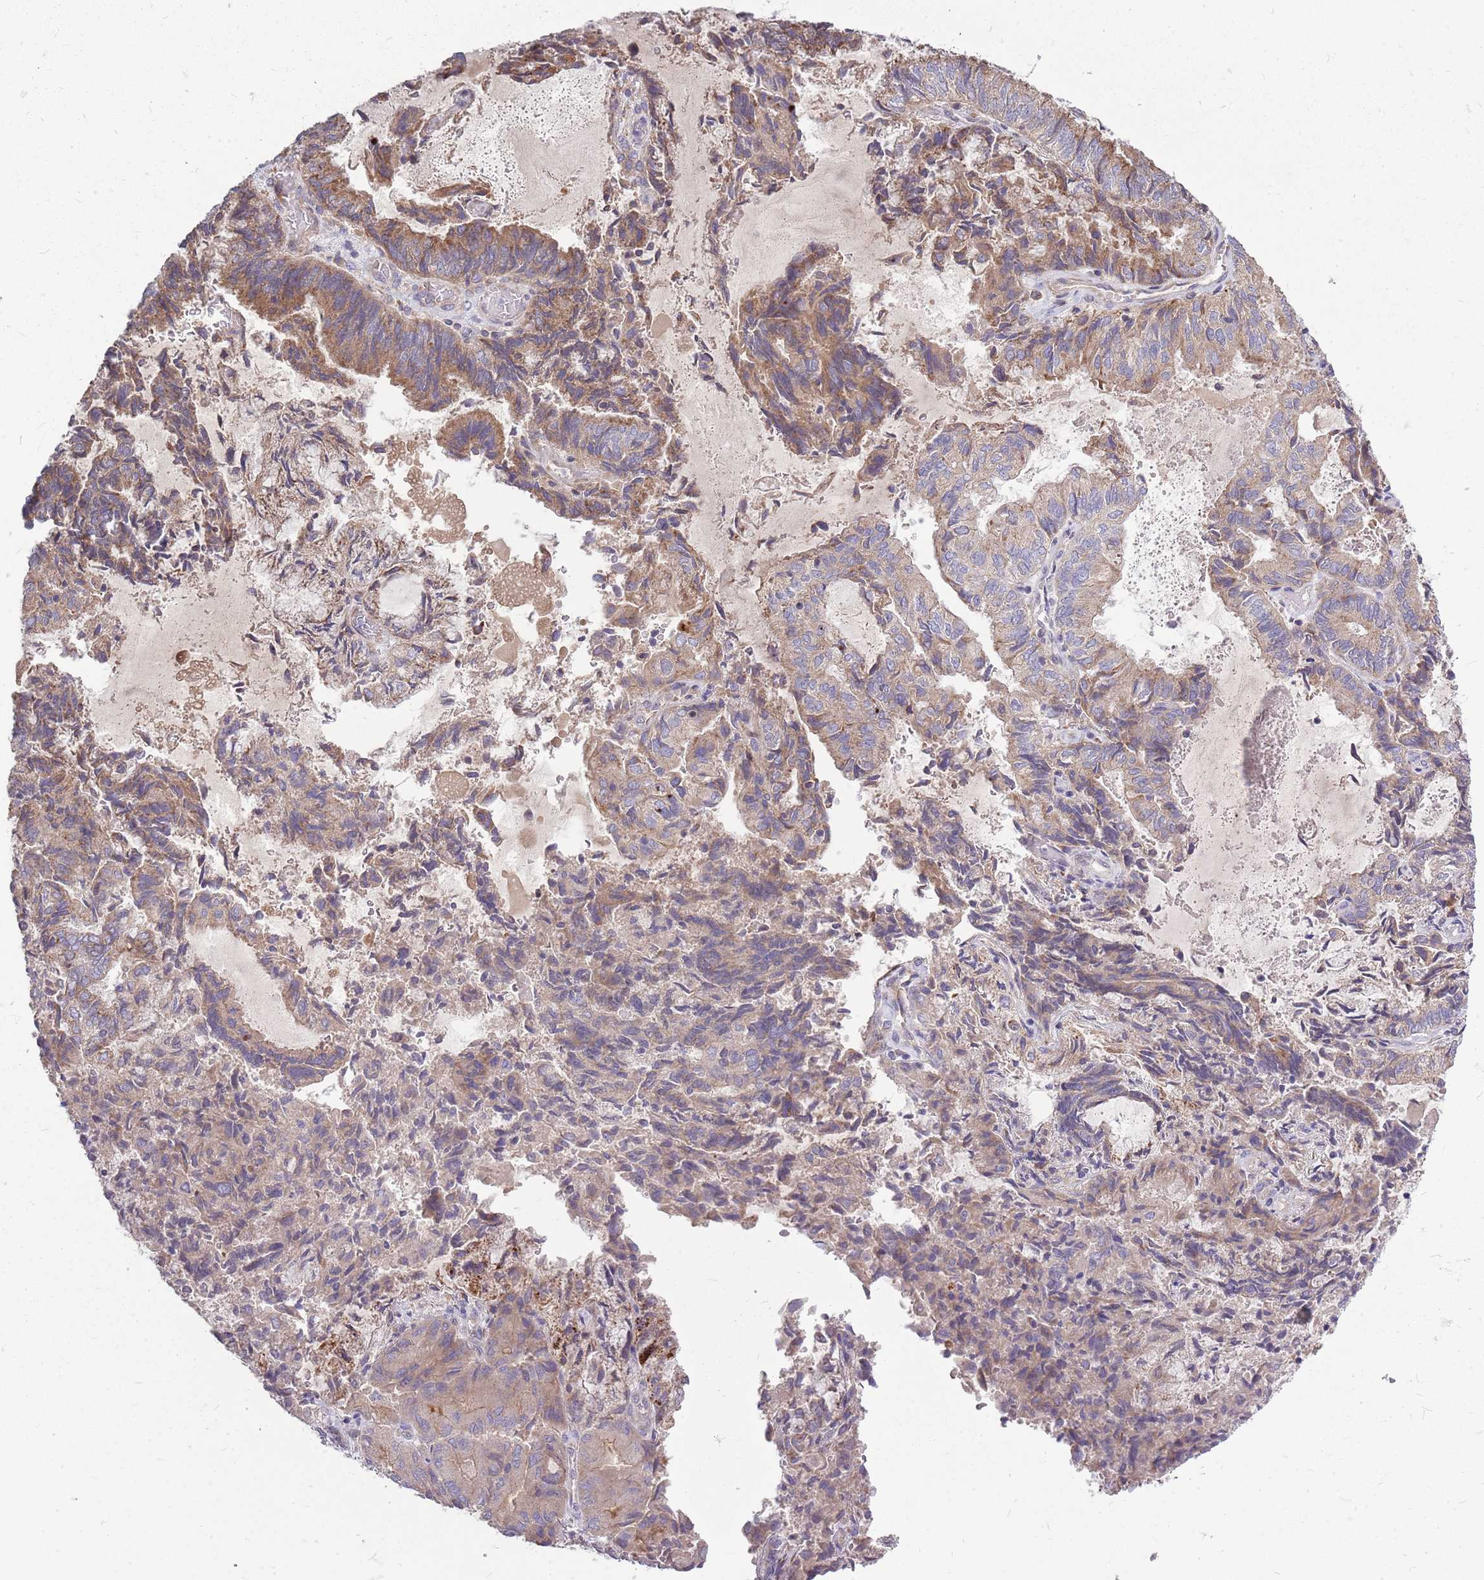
{"staining": {"intensity": "moderate", "quantity": "25%-75%", "location": "cytoplasmic/membranous"}, "tissue": "endometrial cancer", "cell_type": "Tumor cells", "image_type": "cancer", "snomed": [{"axis": "morphology", "description": "Adenocarcinoma, NOS"}, {"axis": "topography", "description": "Endometrium"}], "caption": "The micrograph demonstrates staining of adenocarcinoma (endometrial), revealing moderate cytoplasmic/membranous protein expression (brown color) within tumor cells. (IHC, brightfield microscopy, high magnification).", "gene": "PPP1R27", "patient": {"sex": "female", "age": 80}}